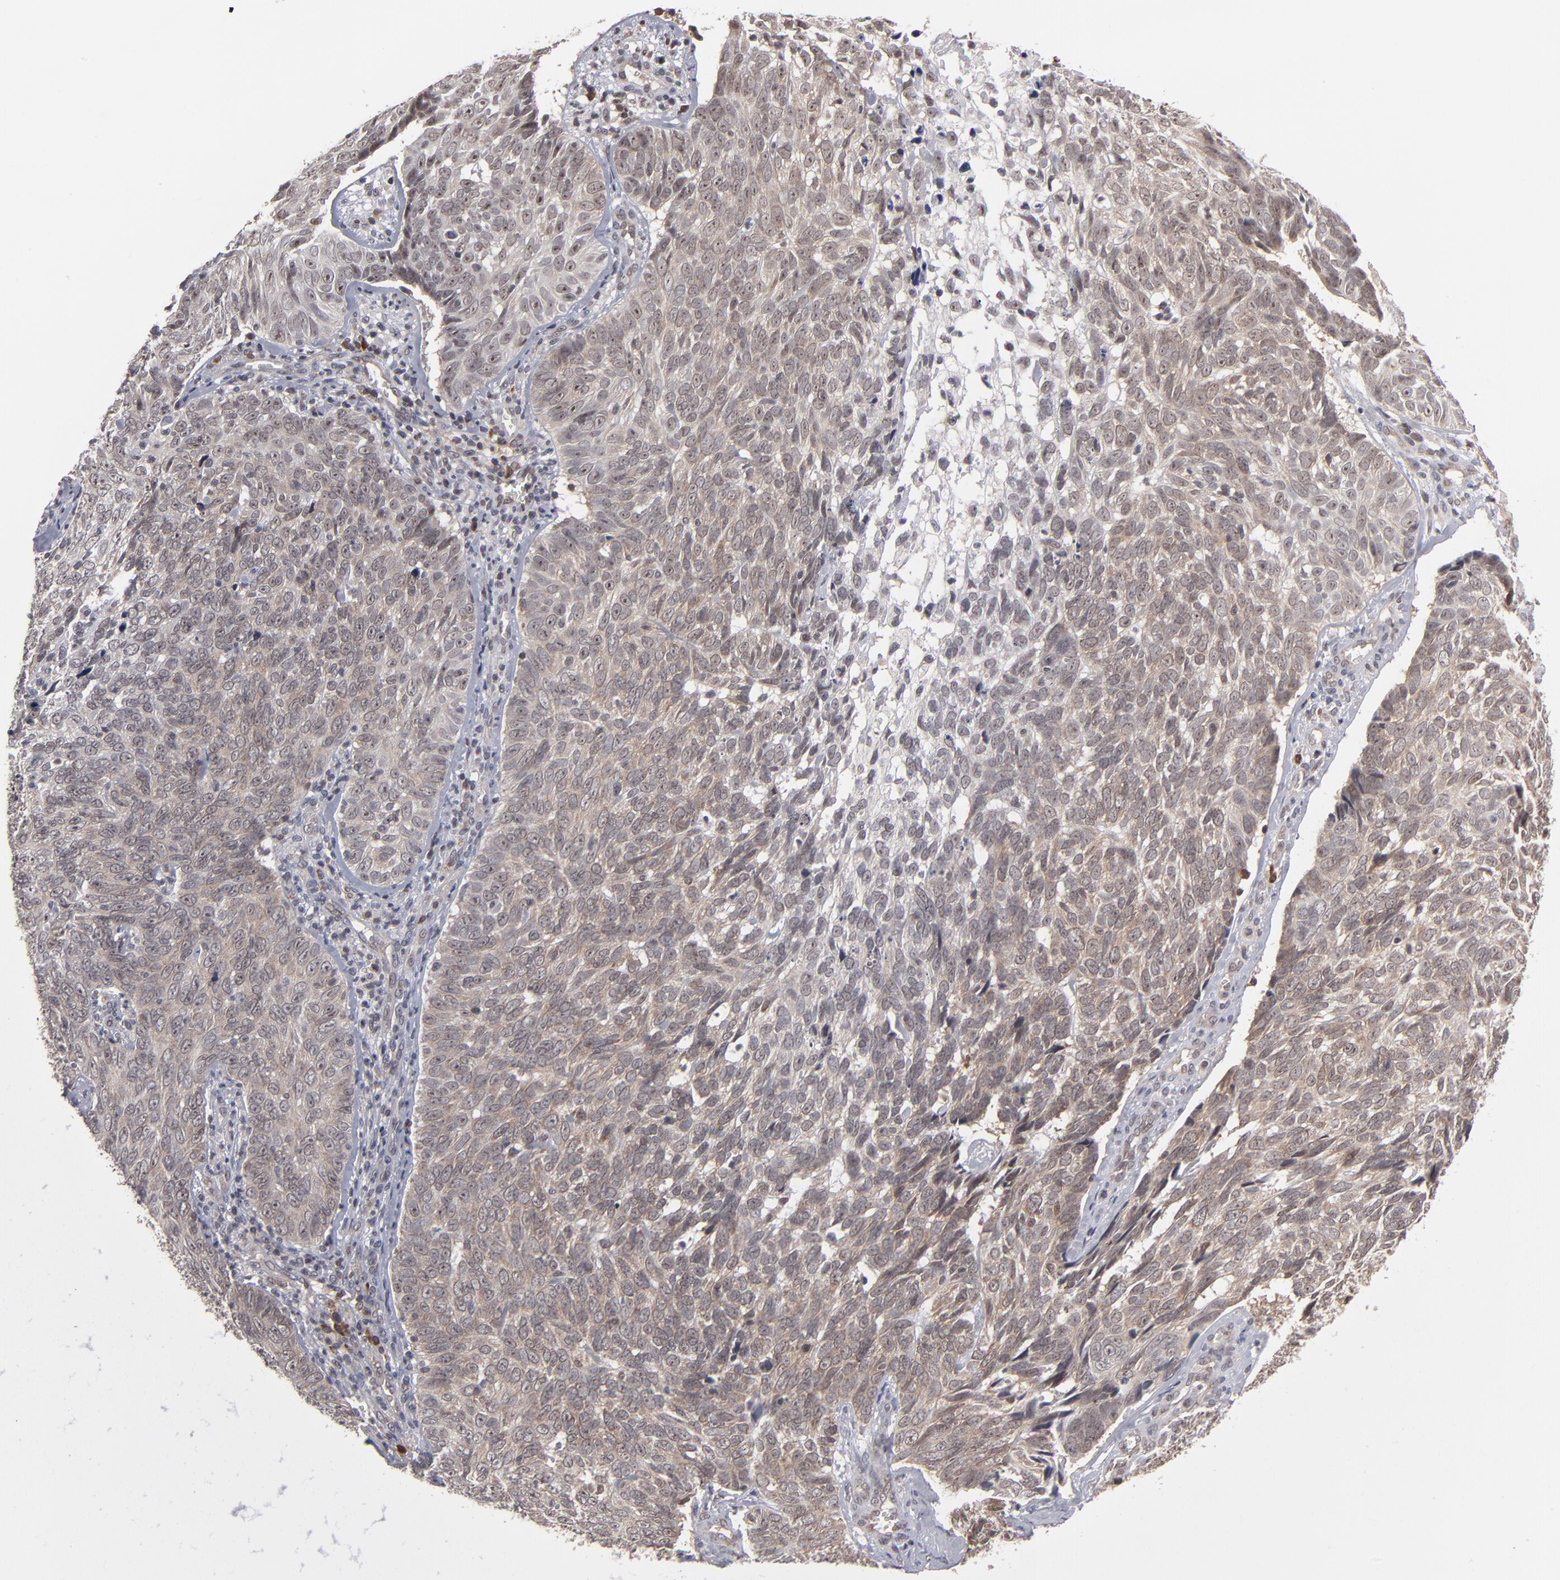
{"staining": {"intensity": "weak", "quantity": ">75%", "location": "cytoplasmic/membranous"}, "tissue": "skin cancer", "cell_type": "Tumor cells", "image_type": "cancer", "snomed": [{"axis": "morphology", "description": "Basal cell carcinoma"}, {"axis": "topography", "description": "Skin"}], "caption": "The histopathology image reveals staining of basal cell carcinoma (skin), revealing weak cytoplasmic/membranous protein expression (brown color) within tumor cells.", "gene": "GLCCI1", "patient": {"sex": "male", "age": 72}}